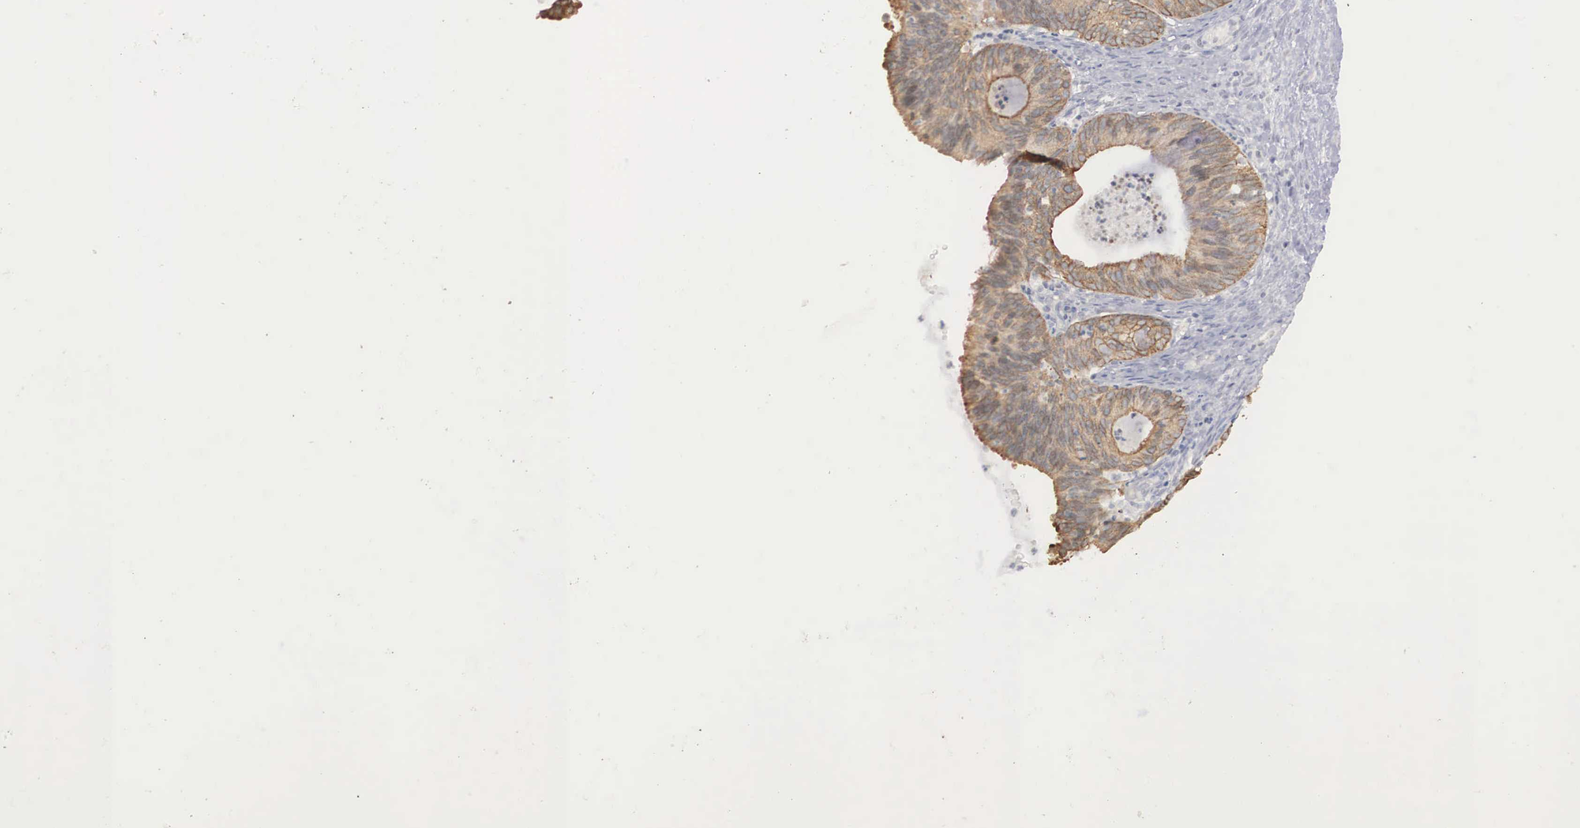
{"staining": {"intensity": "weak", "quantity": "25%-75%", "location": "cytoplasmic/membranous"}, "tissue": "ovarian cancer", "cell_type": "Tumor cells", "image_type": "cancer", "snomed": [{"axis": "morphology", "description": "Carcinoma, endometroid"}, {"axis": "topography", "description": "Ovary"}], "caption": "Ovarian cancer stained for a protein (brown) demonstrates weak cytoplasmic/membranous positive expression in about 25%-75% of tumor cells.", "gene": "WDR89", "patient": {"sex": "female", "age": 52}}